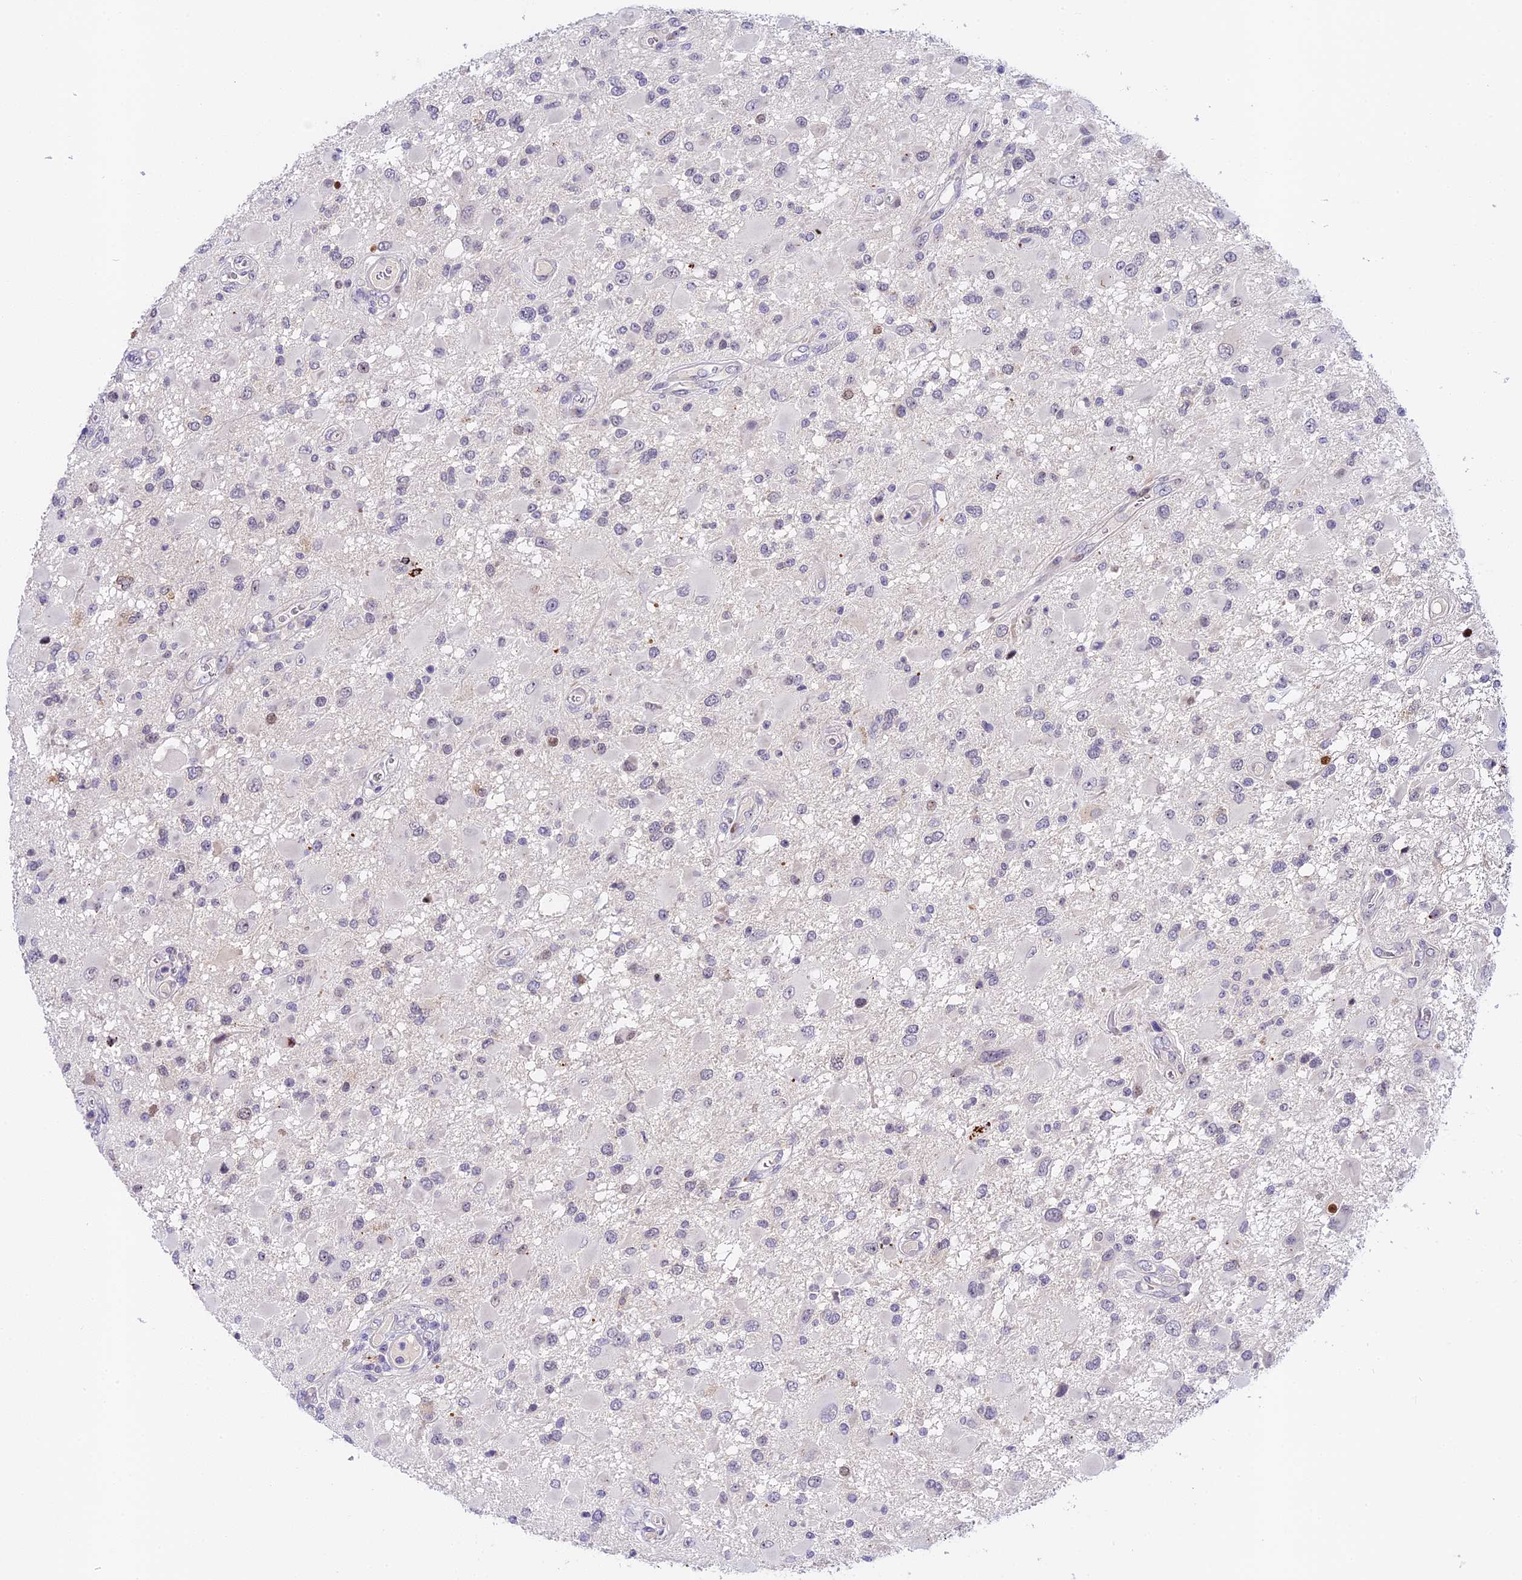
{"staining": {"intensity": "negative", "quantity": "none", "location": "none"}, "tissue": "glioma", "cell_type": "Tumor cells", "image_type": "cancer", "snomed": [{"axis": "morphology", "description": "Glioma, malignant, High grade"}, {"axis": "topography", "description": "Brain"}], "caption": "Protein analysis of malignant glioma (high-grade) displays no significant positivity in tumor cells.", "gene": "MIDN", "patient": {"sex": "male", "age": 53}}